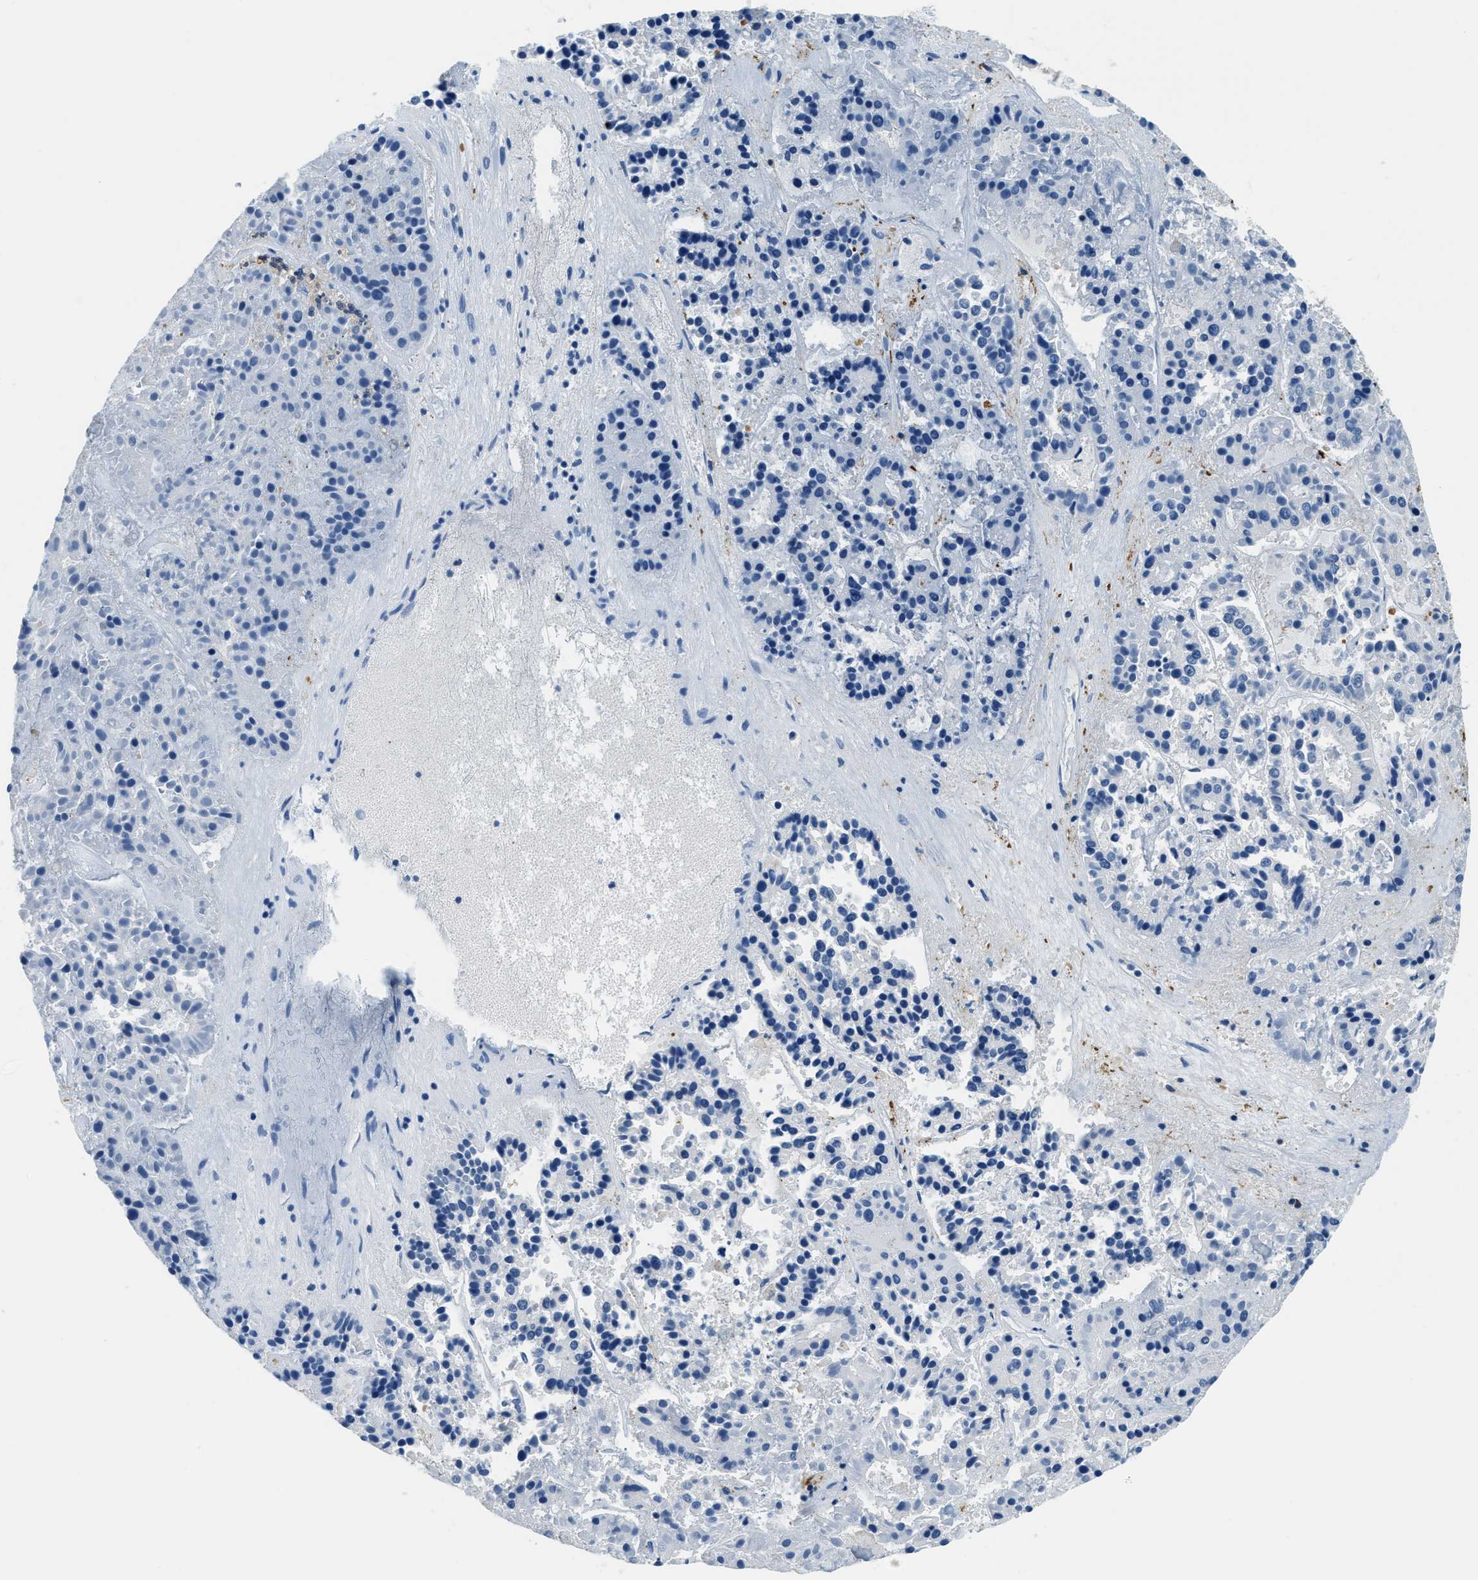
{"staining": {"intensity": "negative", "quantity": "none", "location": "none"}, "tissue": "pancreatic cancer", "cell_type": "Tumor cells", "image_type": "cancer", "snomed": [{"axis": "morphology", "description": "Adenocarcinoma, NOS"}, {"axis": "topography", "description": "Pancreas"}], "caption": "Image shows no significant protein expression in tumor cells of pancreatic adenocarcinoma.", "gene": "CAPG", "patient": {"sex": "male", "age": 50}}